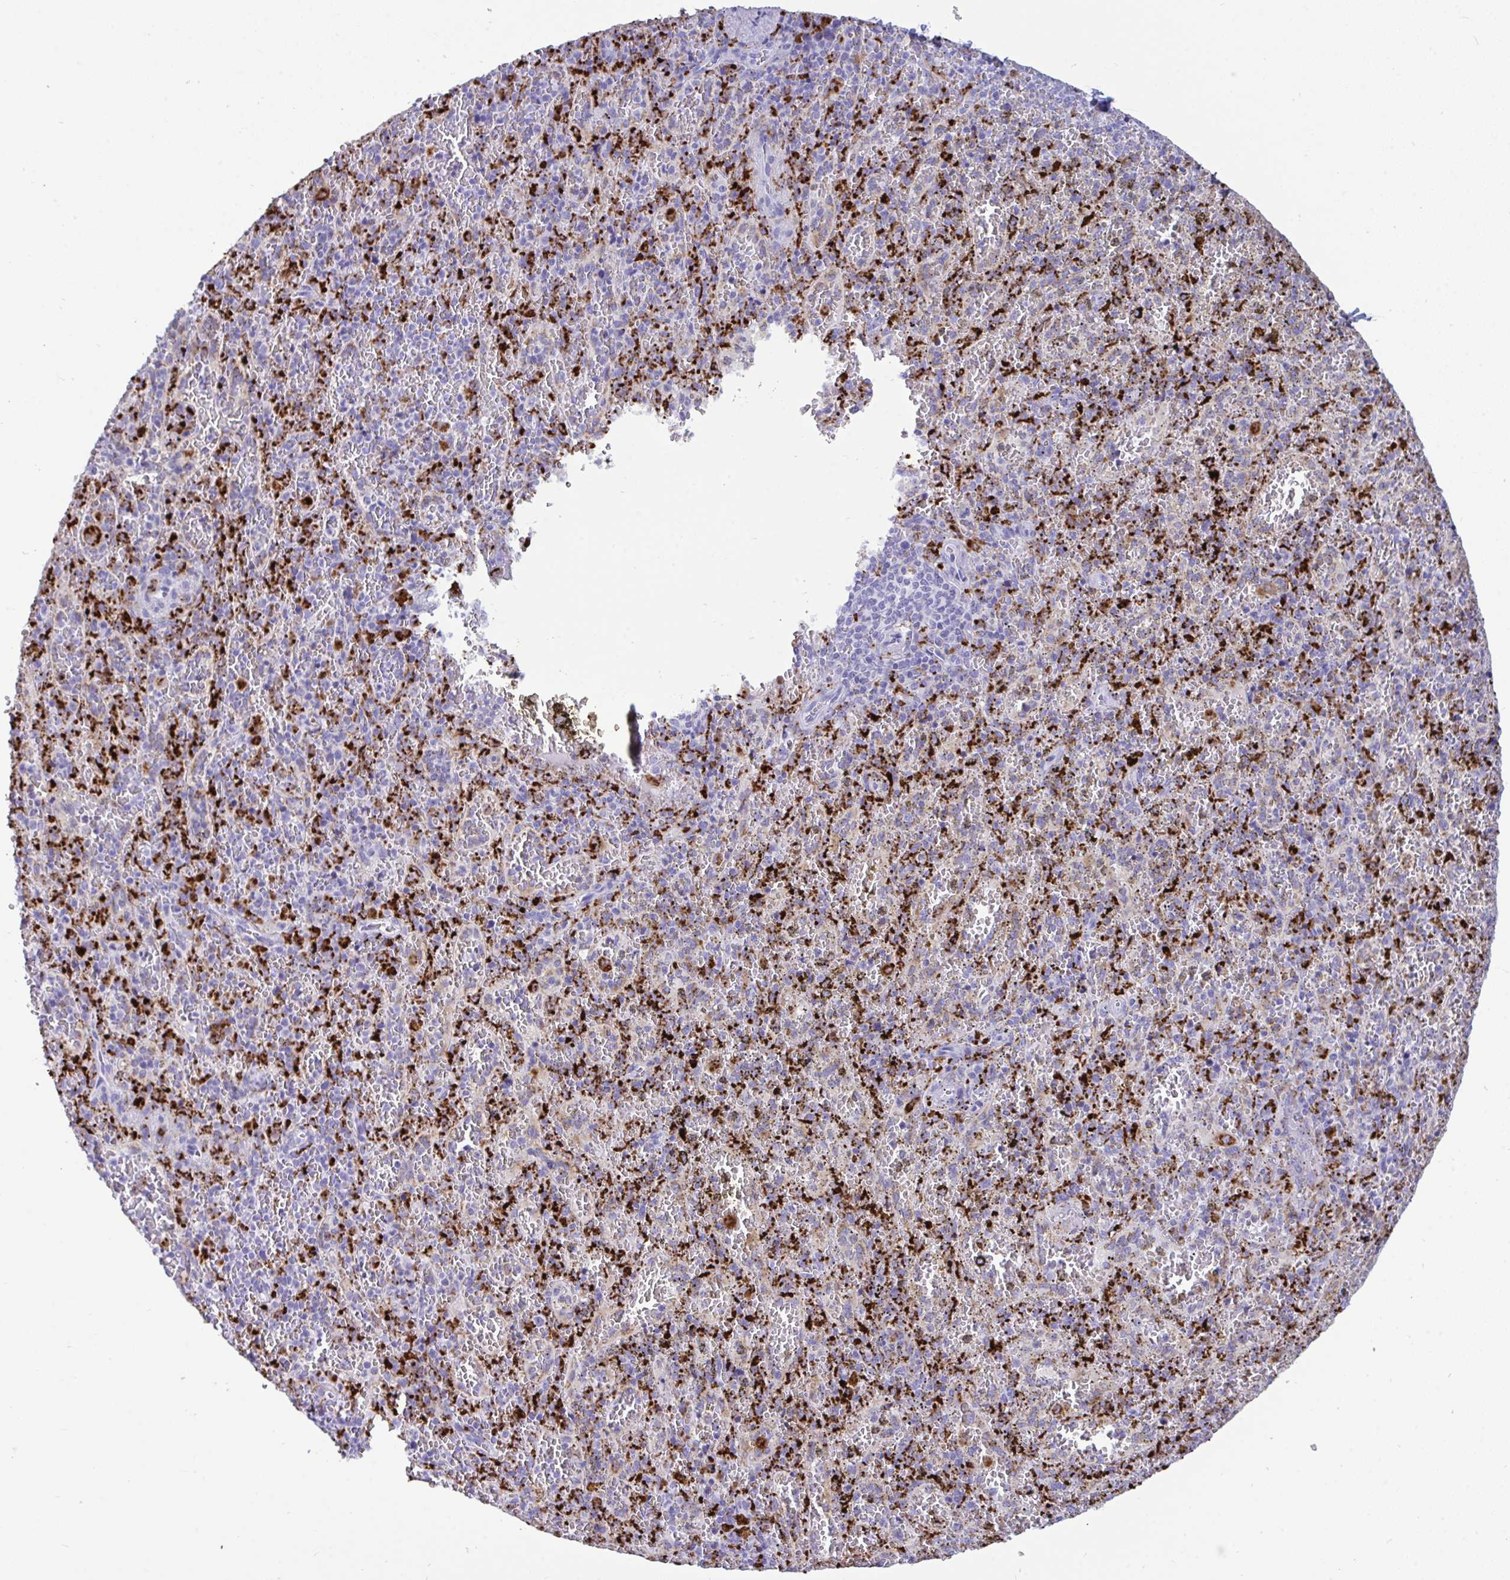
{"staining": {"intensity": "strong", "quantity": "25%-75%", "location": "cytoplasmic/membranous"}, "tissue": "spleen", "cell_type": "Cells in red pulp", "image_type": "normal", "snomed": [{"axis": "morphology", "description": "Normal tissue, NOS"}, {"axis": "topography", "description": "Spleen"}], "caption": "This micrograph displays immunohistochemistry (IHC) staining of benign spleen, with high strong cytoplasmic/membranous staining in about 25%-75% of cells in red pulp.", "gene": "CPVL", "patient": {"sex": "female", "age": 50}}